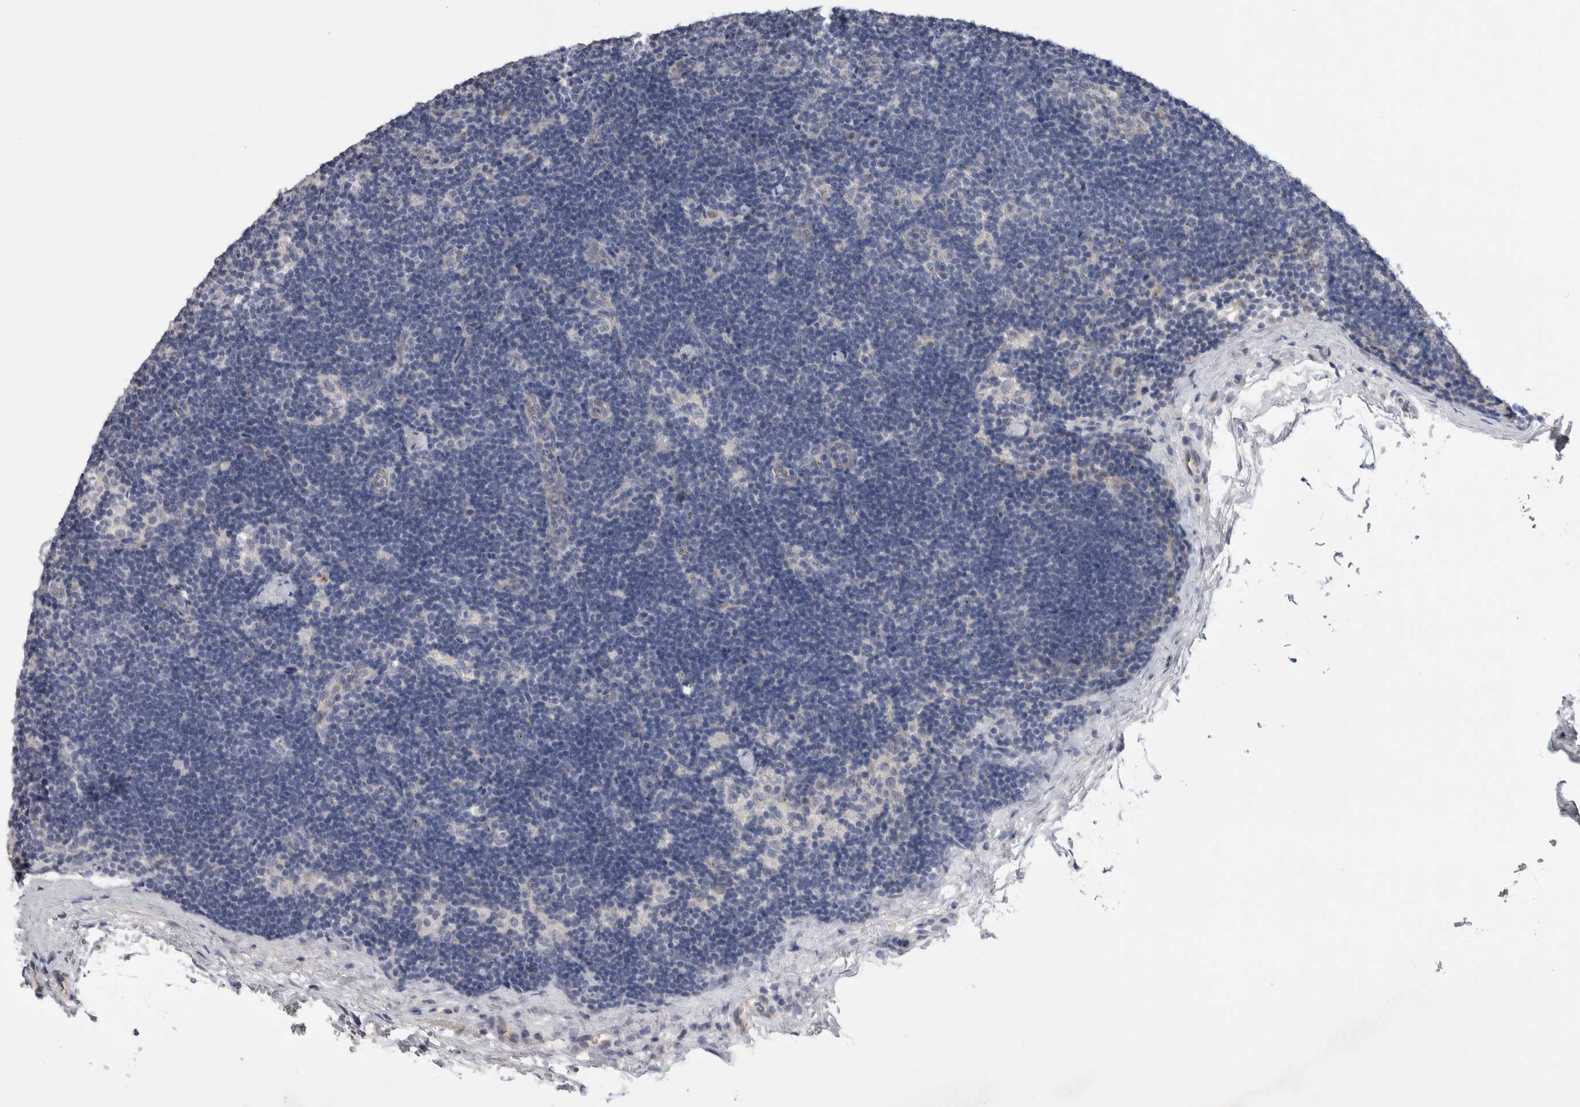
{"staining": {"intensity": "negative", "quantity": "none", "location": "none"}, "tissue": "lymph node", "cell_type": "Germinal center cells", "image_type": "normal", "snomed": [{"axis": "morphology", "description": "Normal tissue, NOS"}, {"axis": "topography", "description": "Lymph node"}], "caption": "There is no significant expression in germinal center cells of lymph node. (DAB IHC visualized using brightfield microscopy, high magnification).", "gene": "CEP131", "patient": {"sex": "female", "age": 22}}